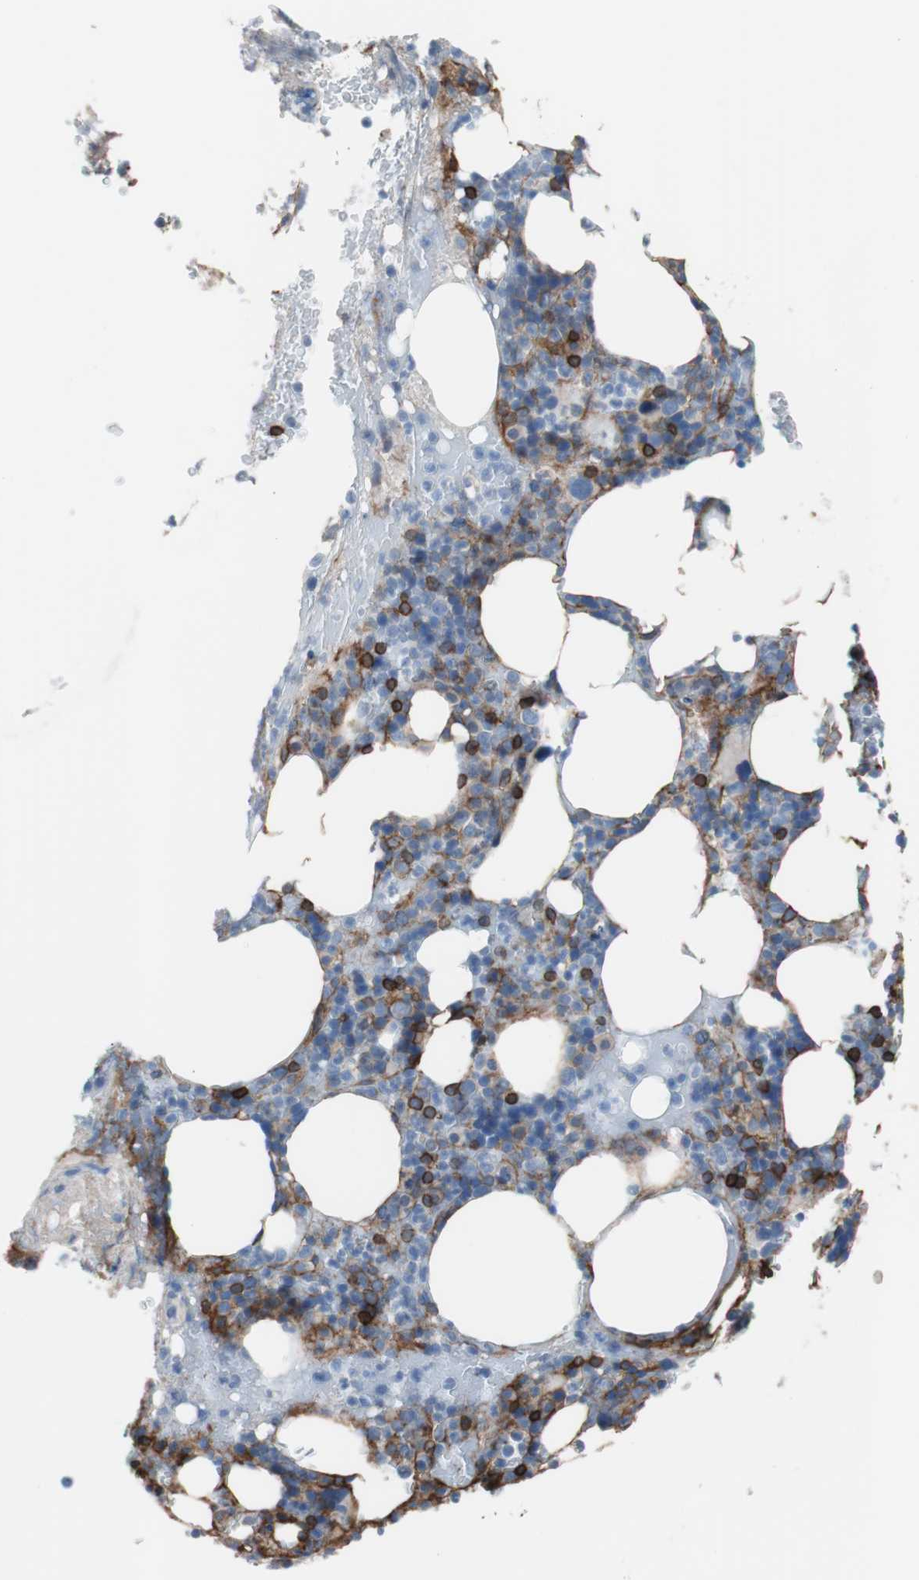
{"staining": {"intensity": "strong", "quantity": "<25%", "location": "cytoplasmic/membranous"}, "tissue": "bone marrow", "cell_type": "Hematopoietic cells", "image_type": "normal", "snomed": [{"axis": "morphology", "description": "Normal tissue, NOS"}, {"axis": "topography", "description": "Bone marrow"}], "caption": "DAB immunohistochemical staining of benign bone marrow displays strong cytoplasmic/membranous protein positivity in approximately <25% of hematopoietic cells.", "gene": "CD81", "patient": {"sex": "female", "age": 66}}